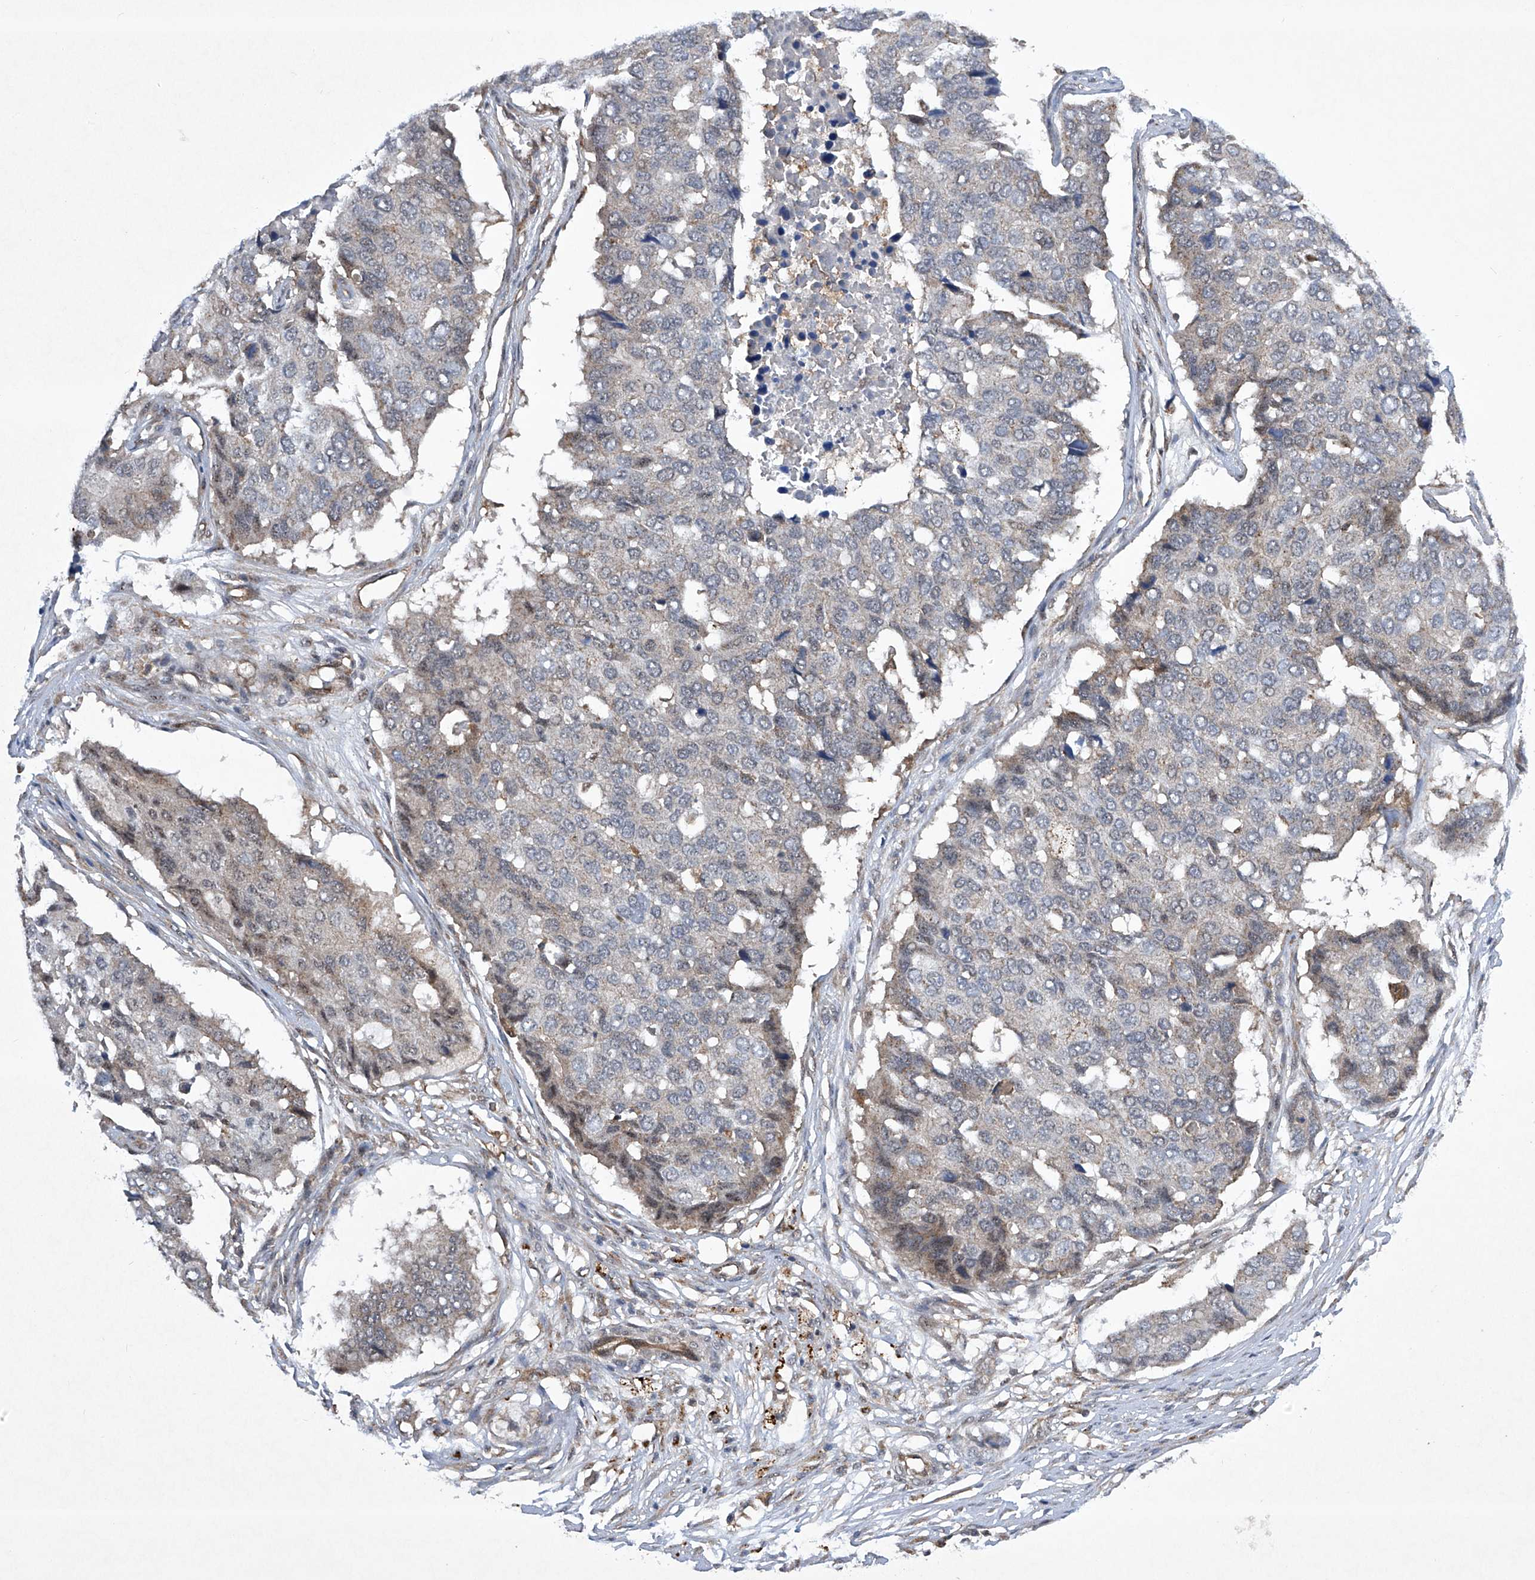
{"staining": {"intensity": "weak", "quantity": "<25%", "location": "cytoplasmic/membranous"}, "tissue": "pancreatic cancer", "cell_type": "Tumor cells", "image_type": "cancer", "snomed": [{"axis": "morphology", "description": "Adenocarcinoma, NOS"}, {"axis": "topography", "description": "Pancreas"}], "caption": "The histopathology image exhibits no staining of tumor cells in pancreatic adenocarcinoma.", "gene": "CISH", "patient": {"sex": "male", "age": 50}}